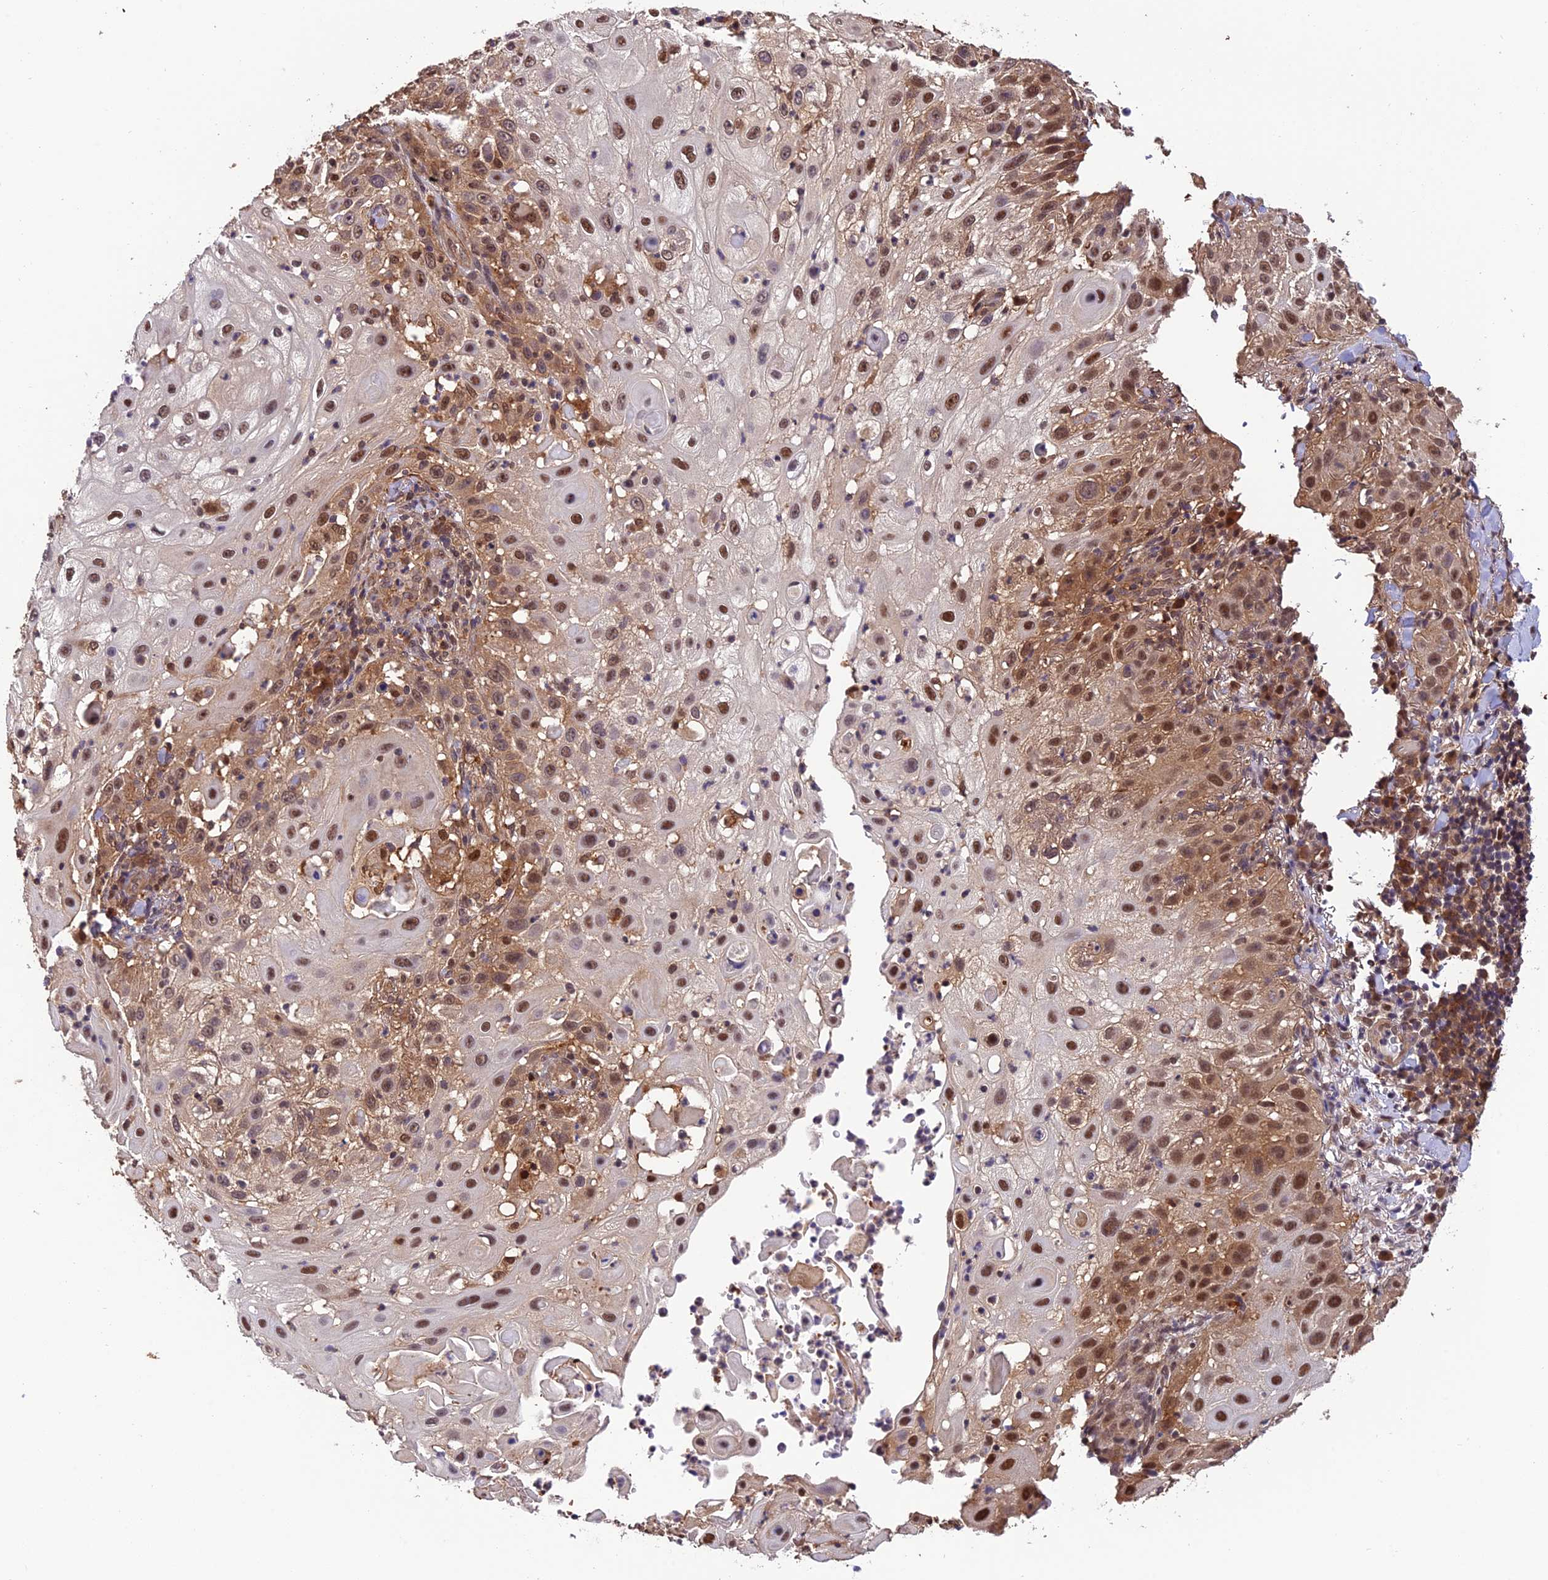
{"staining": {"intensity": "moderate", "quantity": ">75%", "location": "cytoplasmic/membranous,nuclear"}, "tissue": "skin cancer", "cell_type": "Tumor cells", "image_type": "cancer", "snomed": [{"axis": "morphology", "description": "Squamous cell carcinoma, NOS"}, {"axis": "topography", "description": "Skin"}], "caption": "Skin squamous cell carcinoma stained with a protein marker reveals moderate staining in tumor cells.", "gene": "PSMB3", "patient": {"sex": "female", "age": 44}}